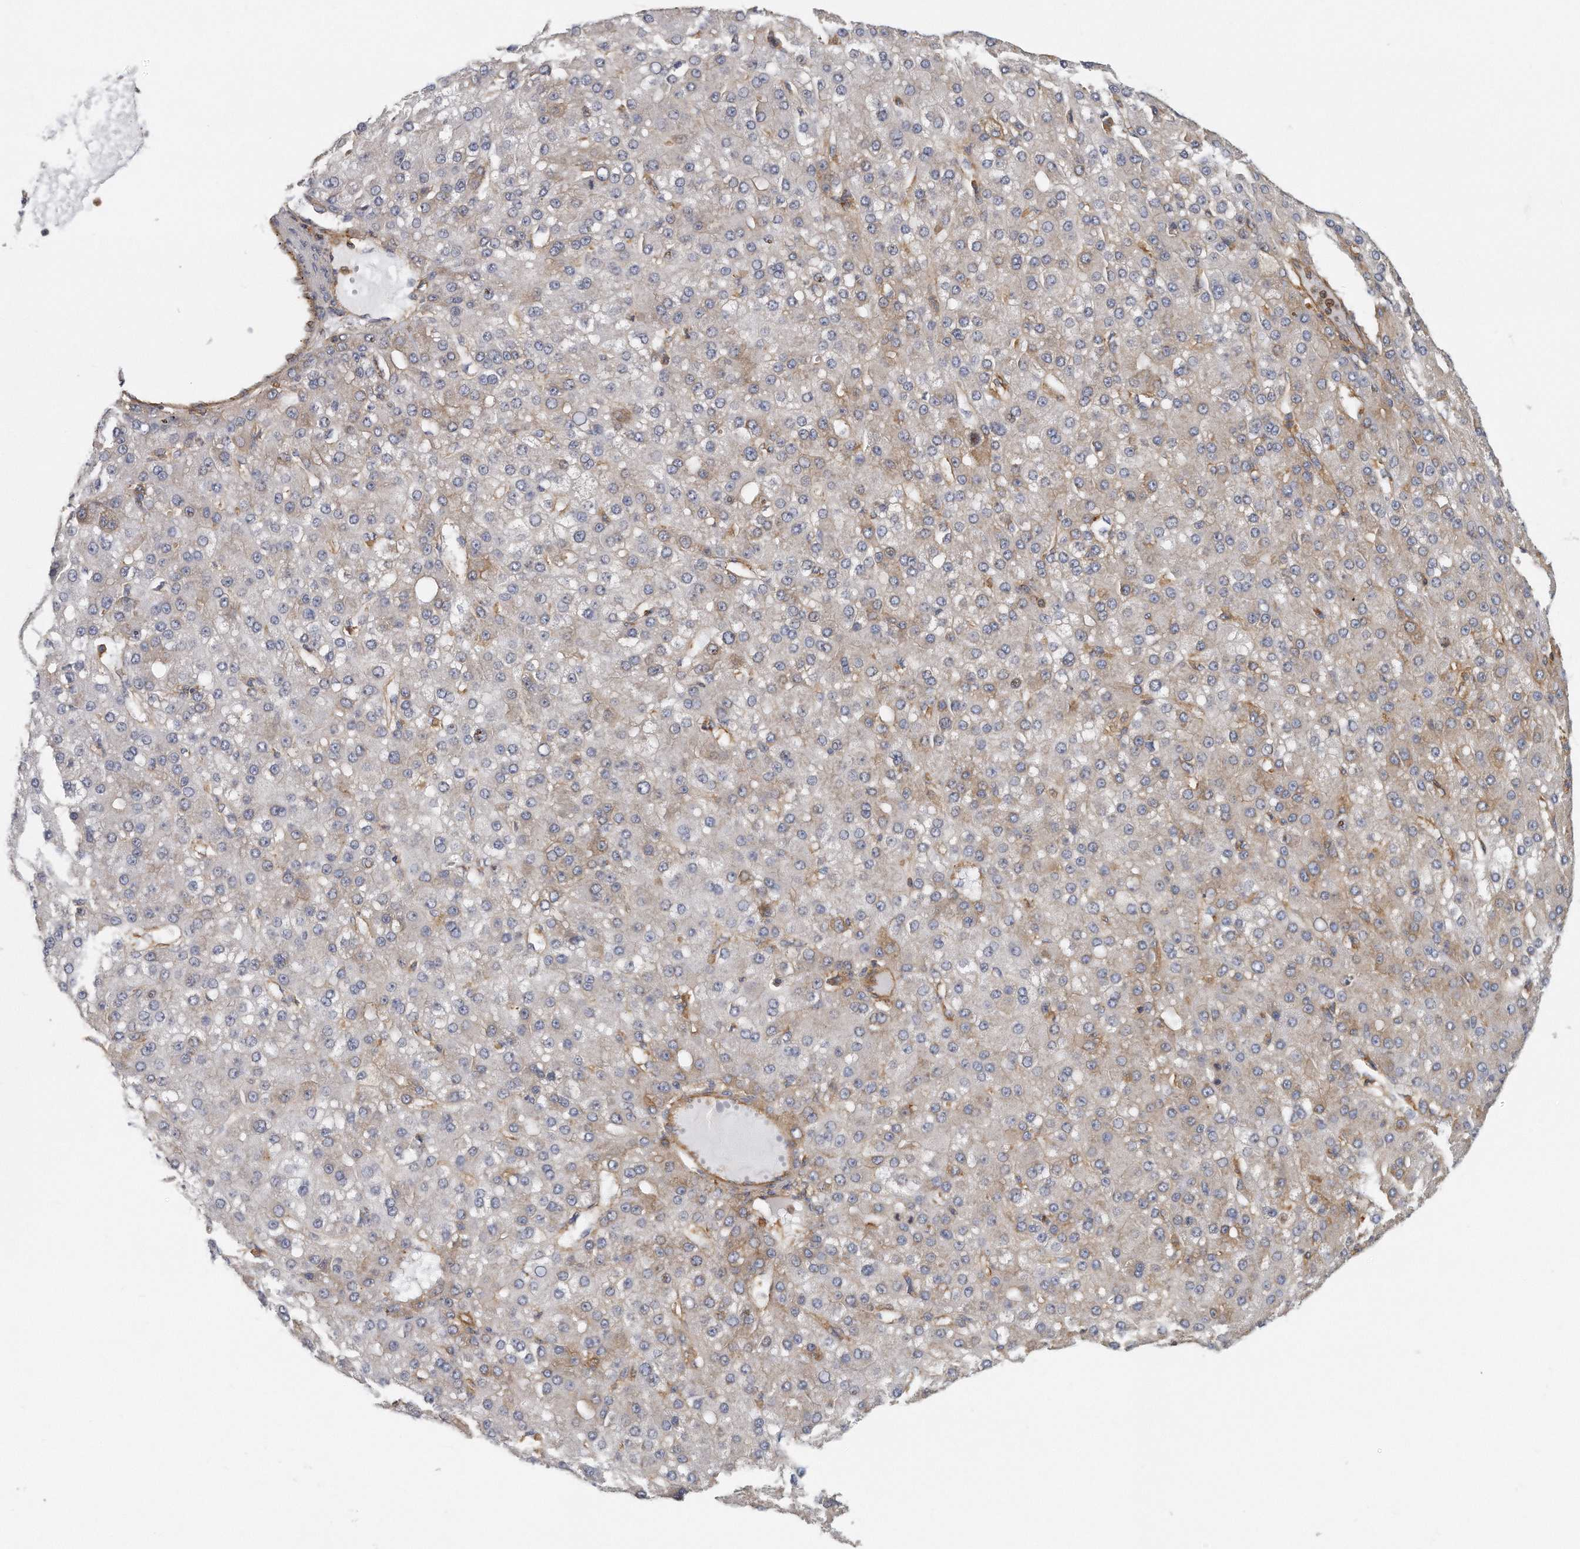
{"staining": {"intensity": "negative", "quantity": "none", "location": "none"}, "tissue": "liver cancer", "cell_type": "Tumor cells", "image_type": "cancer", "snomed": [{"axis": "morphology", "description": "Carcinoma, Hepatocellular, NOS"}, {"axis": "topography", "description": "Liver"}], "caption": "Liver hepatocellular carcinoma was stained to show a protein in brown. There is no significant positivity in tumor cells. Brightfield microscopy of IHC stained with DAB (3,3'-diaminobenzidine) (brown) and hematoxylin (blue), captured at high magnification.", "gene": "EIF3I", "patient": {"sex": "male", "age": 67}}